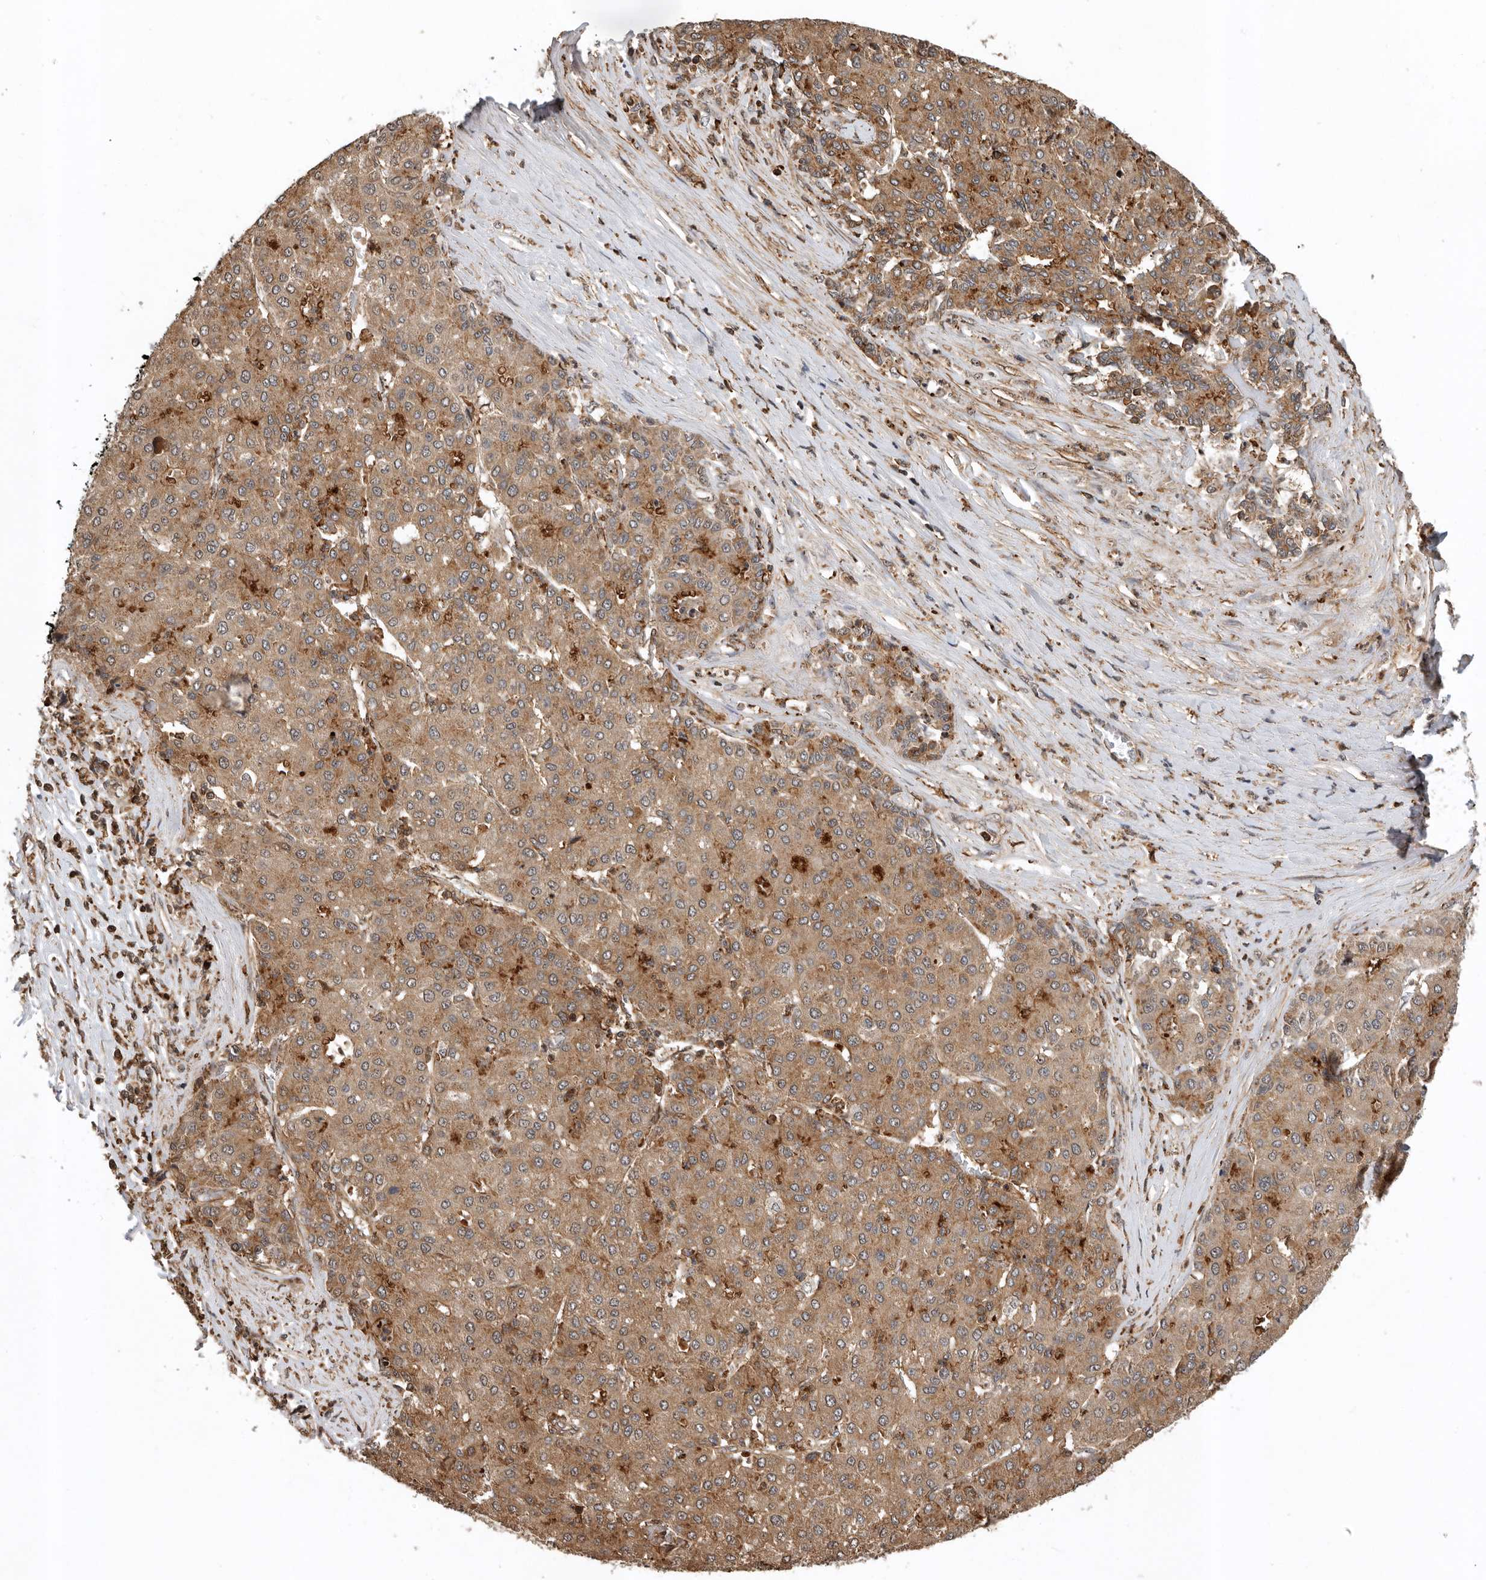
{"staining": {"intensity": "strong", "quantity": ">75%", "location": "cytoplasmic/membranous"}, "tissue": "liver cancer", "cell_type": "Tumor cells", "image_type": "cancer", "snomed": [{"axis": "morphology", "description": "Carcinoma, Hepatocellular, NOS"}, {"axis": "topography", "description": "Liver"}], "caption": "Tumor cells reveal high levels of strong cytoplasmic/membranous staining in approximately >75% of cells in human liver cancer.", "gene": "RNF157", "patient": {"sex": "male", "age": 65}}